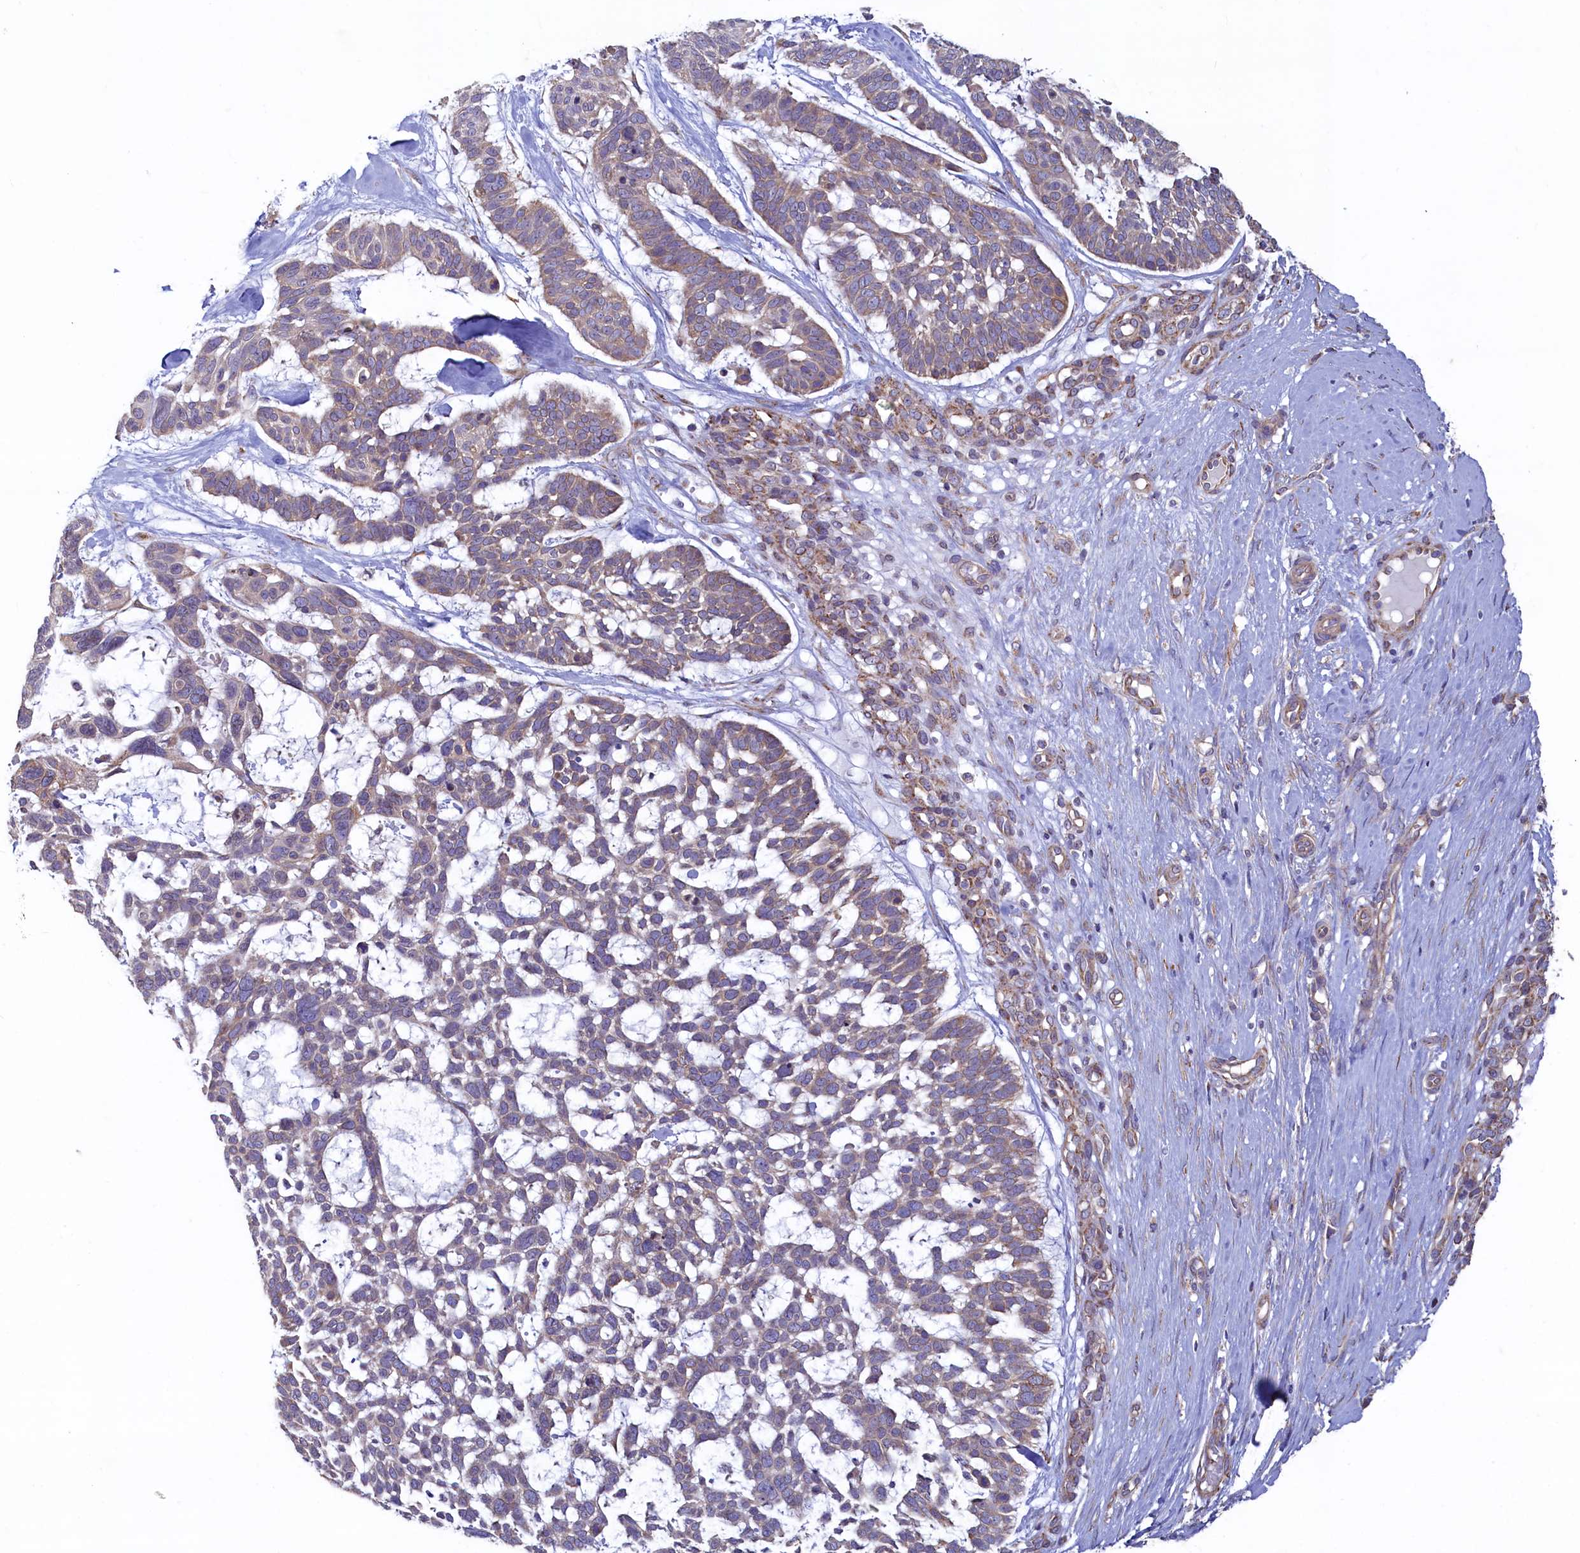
{"staining": {"intensity": "moderate", "quantity": "25%-75%", "location": "cytoplasmic/membranous"}, "tissue": "skin cancer", "cell_type": "Tumor cells", "image_type": "cancer", "snomed": [{"axis": "morphology", "description": "Basal cell carcinoma"}, {"axis": "topography", "description": "Skin"}], "caption": "This micrograph shows basal cell carcinoma (skin) stained with immunohistochemistry to label a protein in brown. The cytoplasmic/membranous of tumor cells show moderate positivity for the protein. Nuclei are counter-stained blue.", "gene": "SPATA2L", "patient": {"sex": "male", "age": 88}}